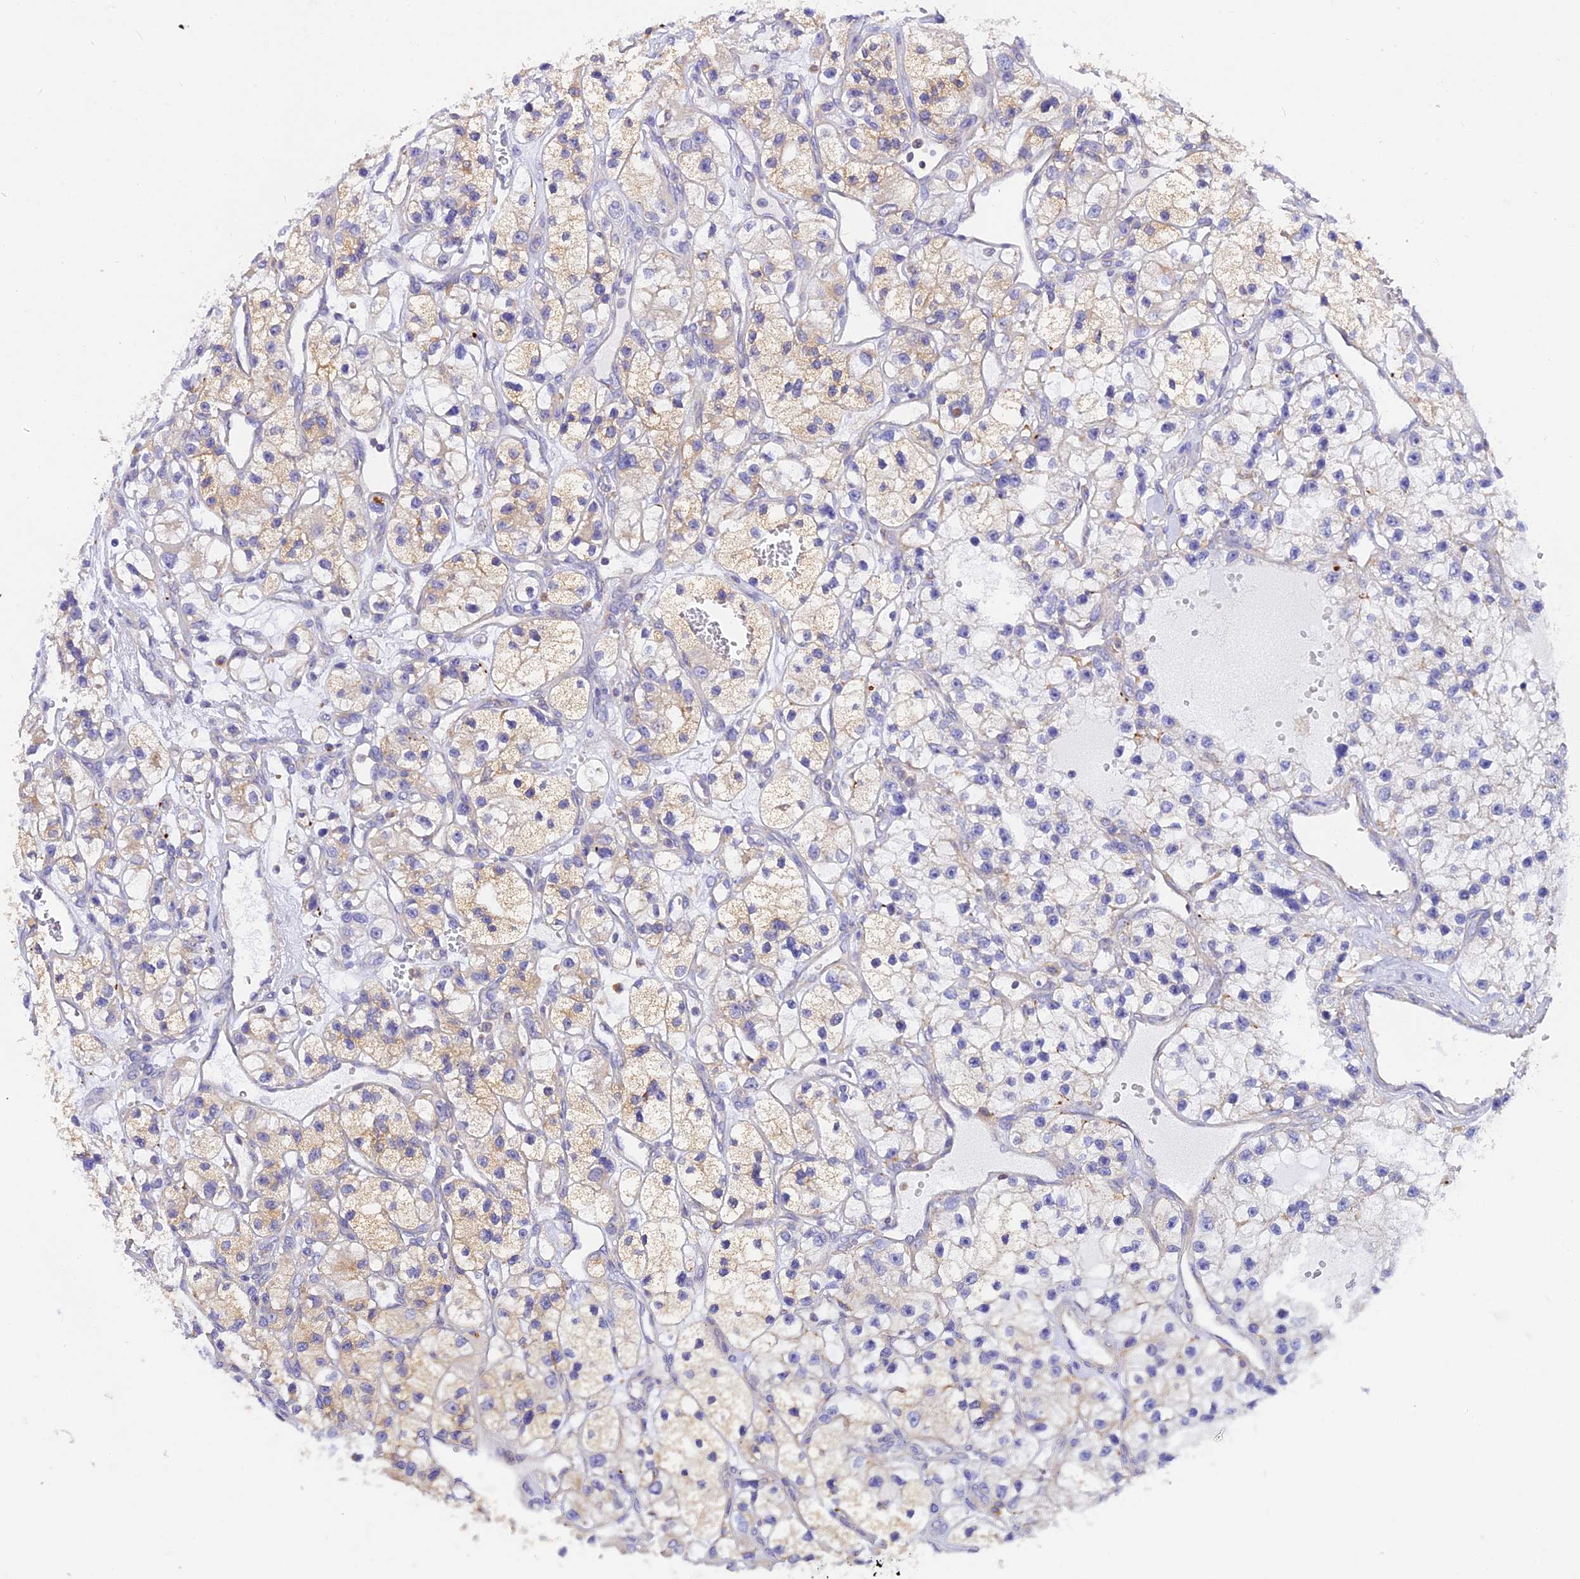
{"staining": {"intensity": "weak", "quantity": "25%-75%", "location": "cytoplasmic/membranous"}, "tissue": "renal cancer", "cell_type": "Tumor cells", "image_type": "cancer", "snomed": [{"axis": "morphology", "description": "Adenocarcinoma, NOS"}, {"axis": "topography", "description": "Kidney"}], "caption": "A photomicrograph of human adenocarcinoma (renal) stained for a protein shows weak cytoplasmic/membranous brown staining in tumor cells.", "gene": "ARL8B", "patient": {"sex": "female", "age": 57}}